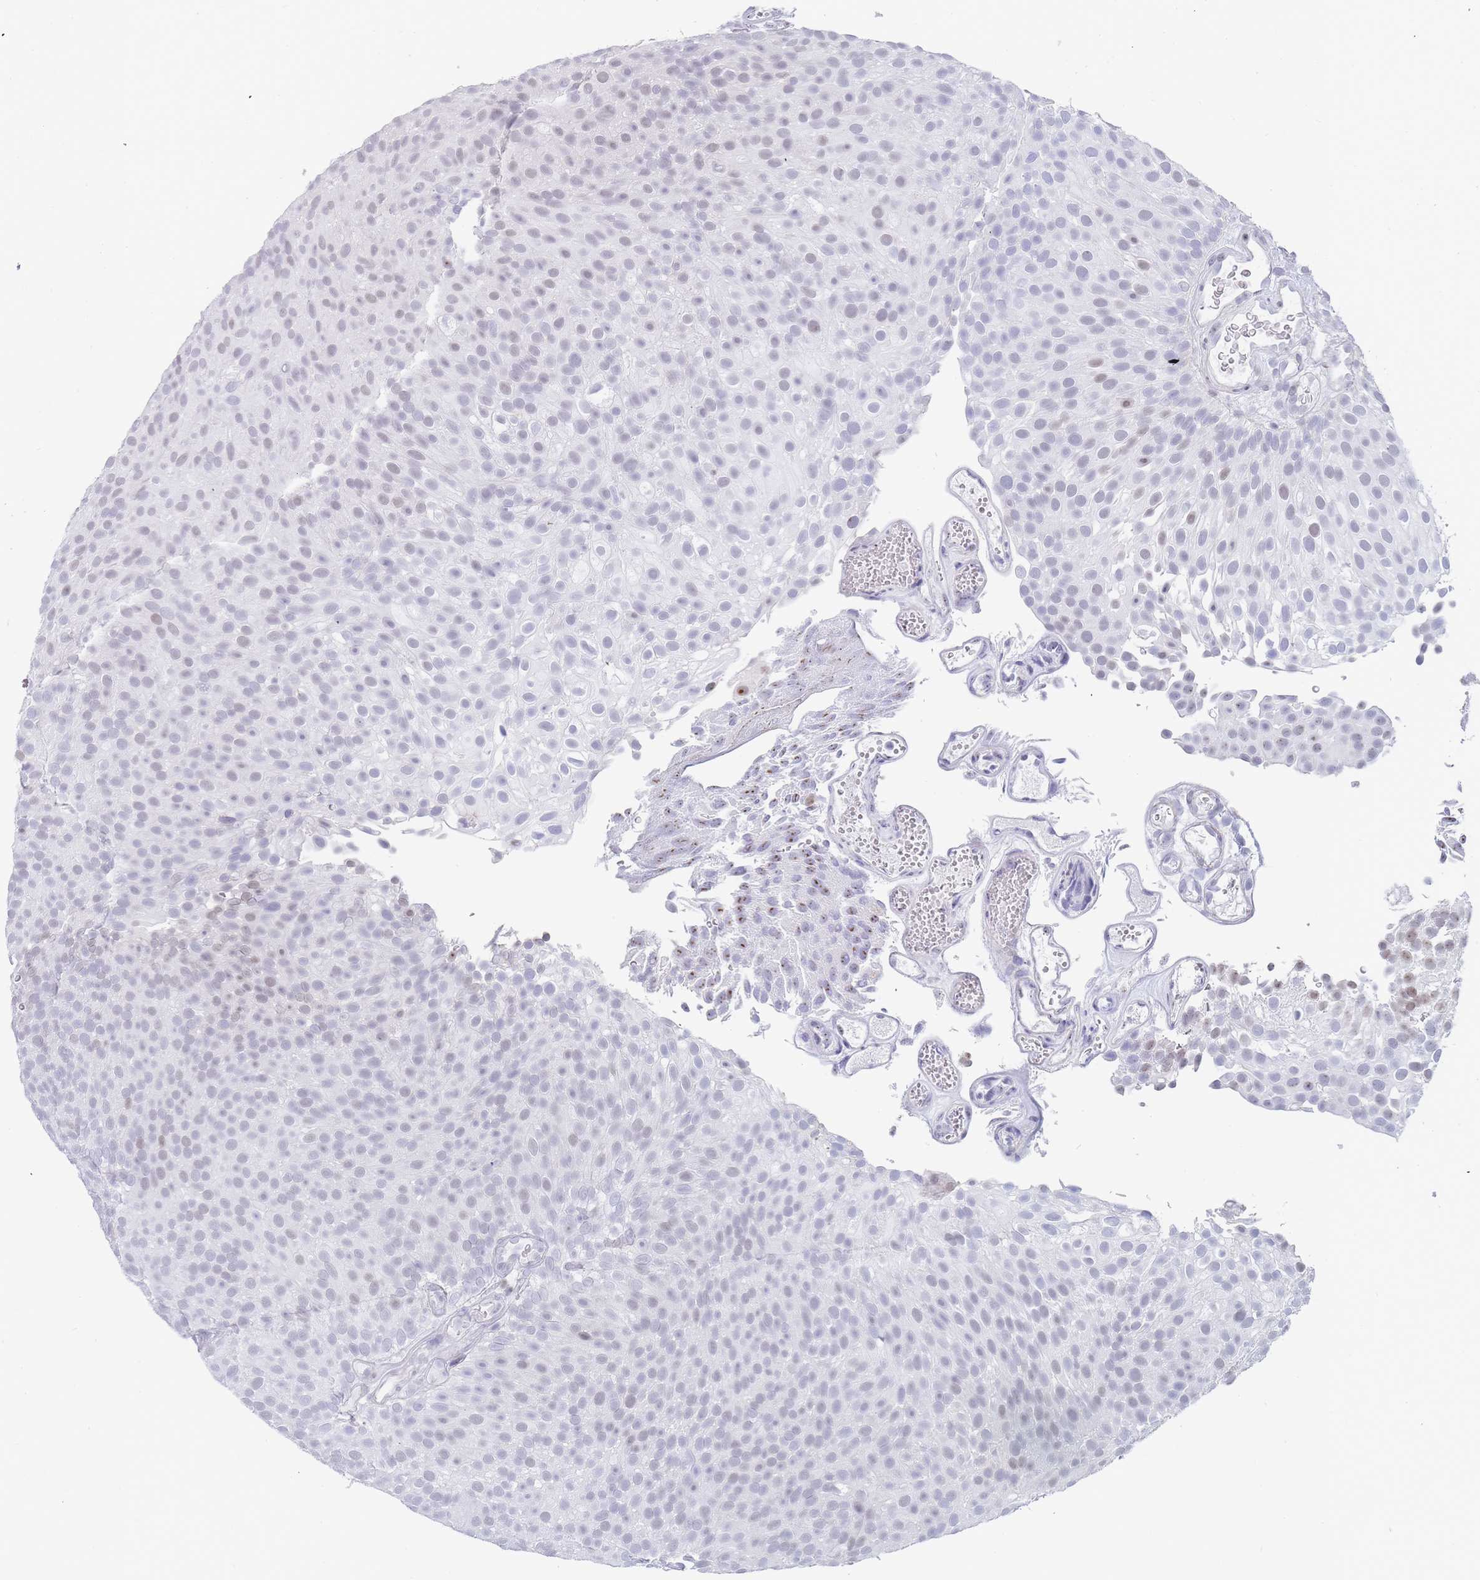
{"staining": {"intensity": "weak", "quantity": "25%-75%", "location": "nuclear"}, "tissue": "urothelial cancer", "cell_type": "Tumor cells", "image_type": "cancer", "snomed": [{"axis": "morphology", "description": "Urothelial carcinoma, Low grade"}, {"axis": "topography", "description": "Urinary bladder"}], "caption": "The immunohistochemical stain labels weak nuclear expression in tumor cells of low-grade urothelial carcinoma tissue.", "gene": "NOP14", "patient": {"sex": "male", "age": 78}}